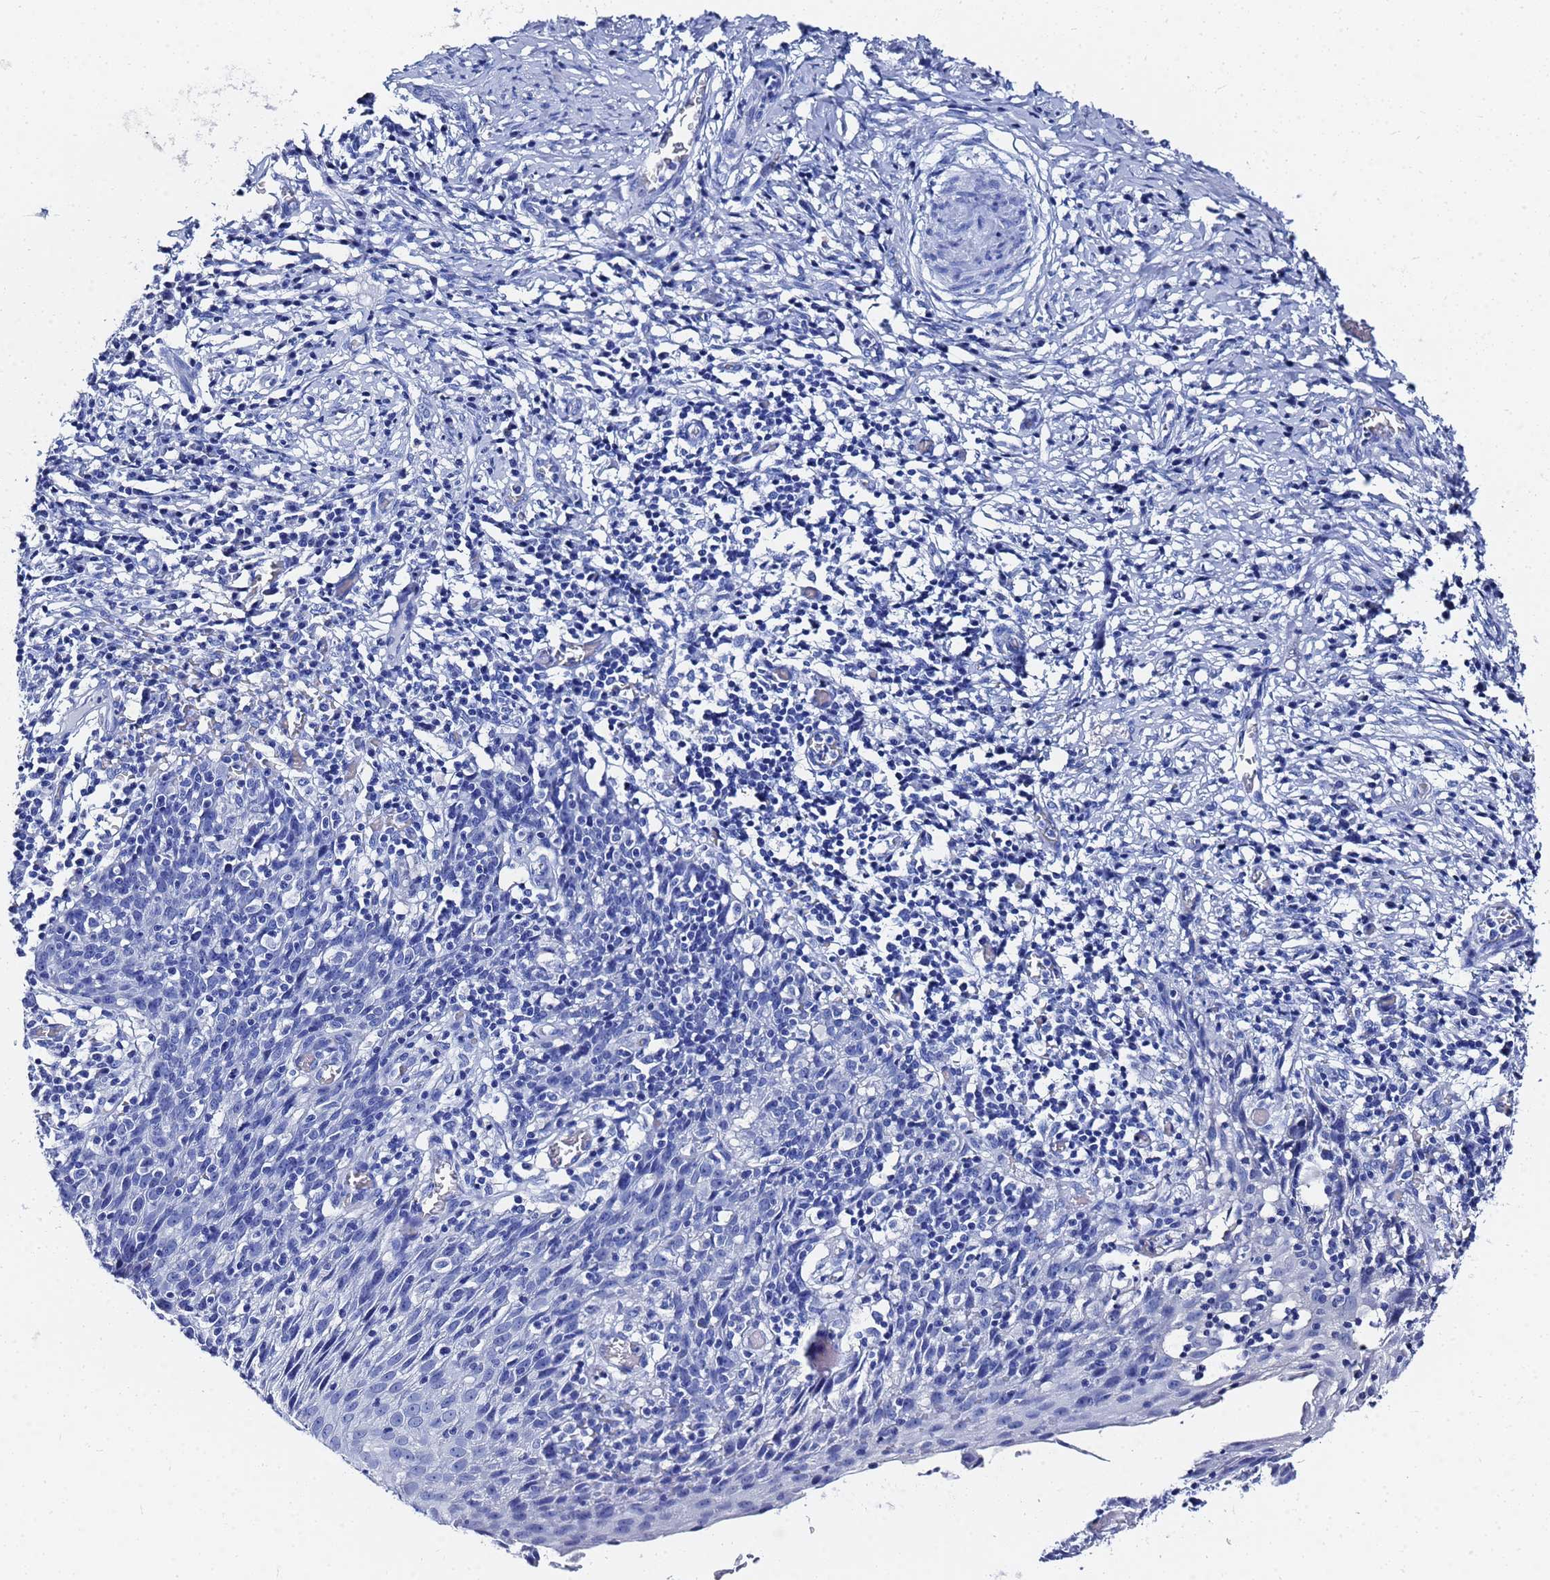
{"staining": {"intensity": "negative", "quantity": "none", "location": "none"}, "tissue": "cervical cancer", "cell_type": "Tumor cells", "image_type": "cancer", "snomed": [{"axis": "morphology", "description": "Squamous cell carcinoma, NOS"}, {"axis": "topography", "description": "Cervix"}], "caption": "Cervical squamous cell carcinoma was stained to show a protein in brown. There is no significant expression in tumor cells.", "gene": "GGT1", "patient": {"sex": "female", "age": 50}}